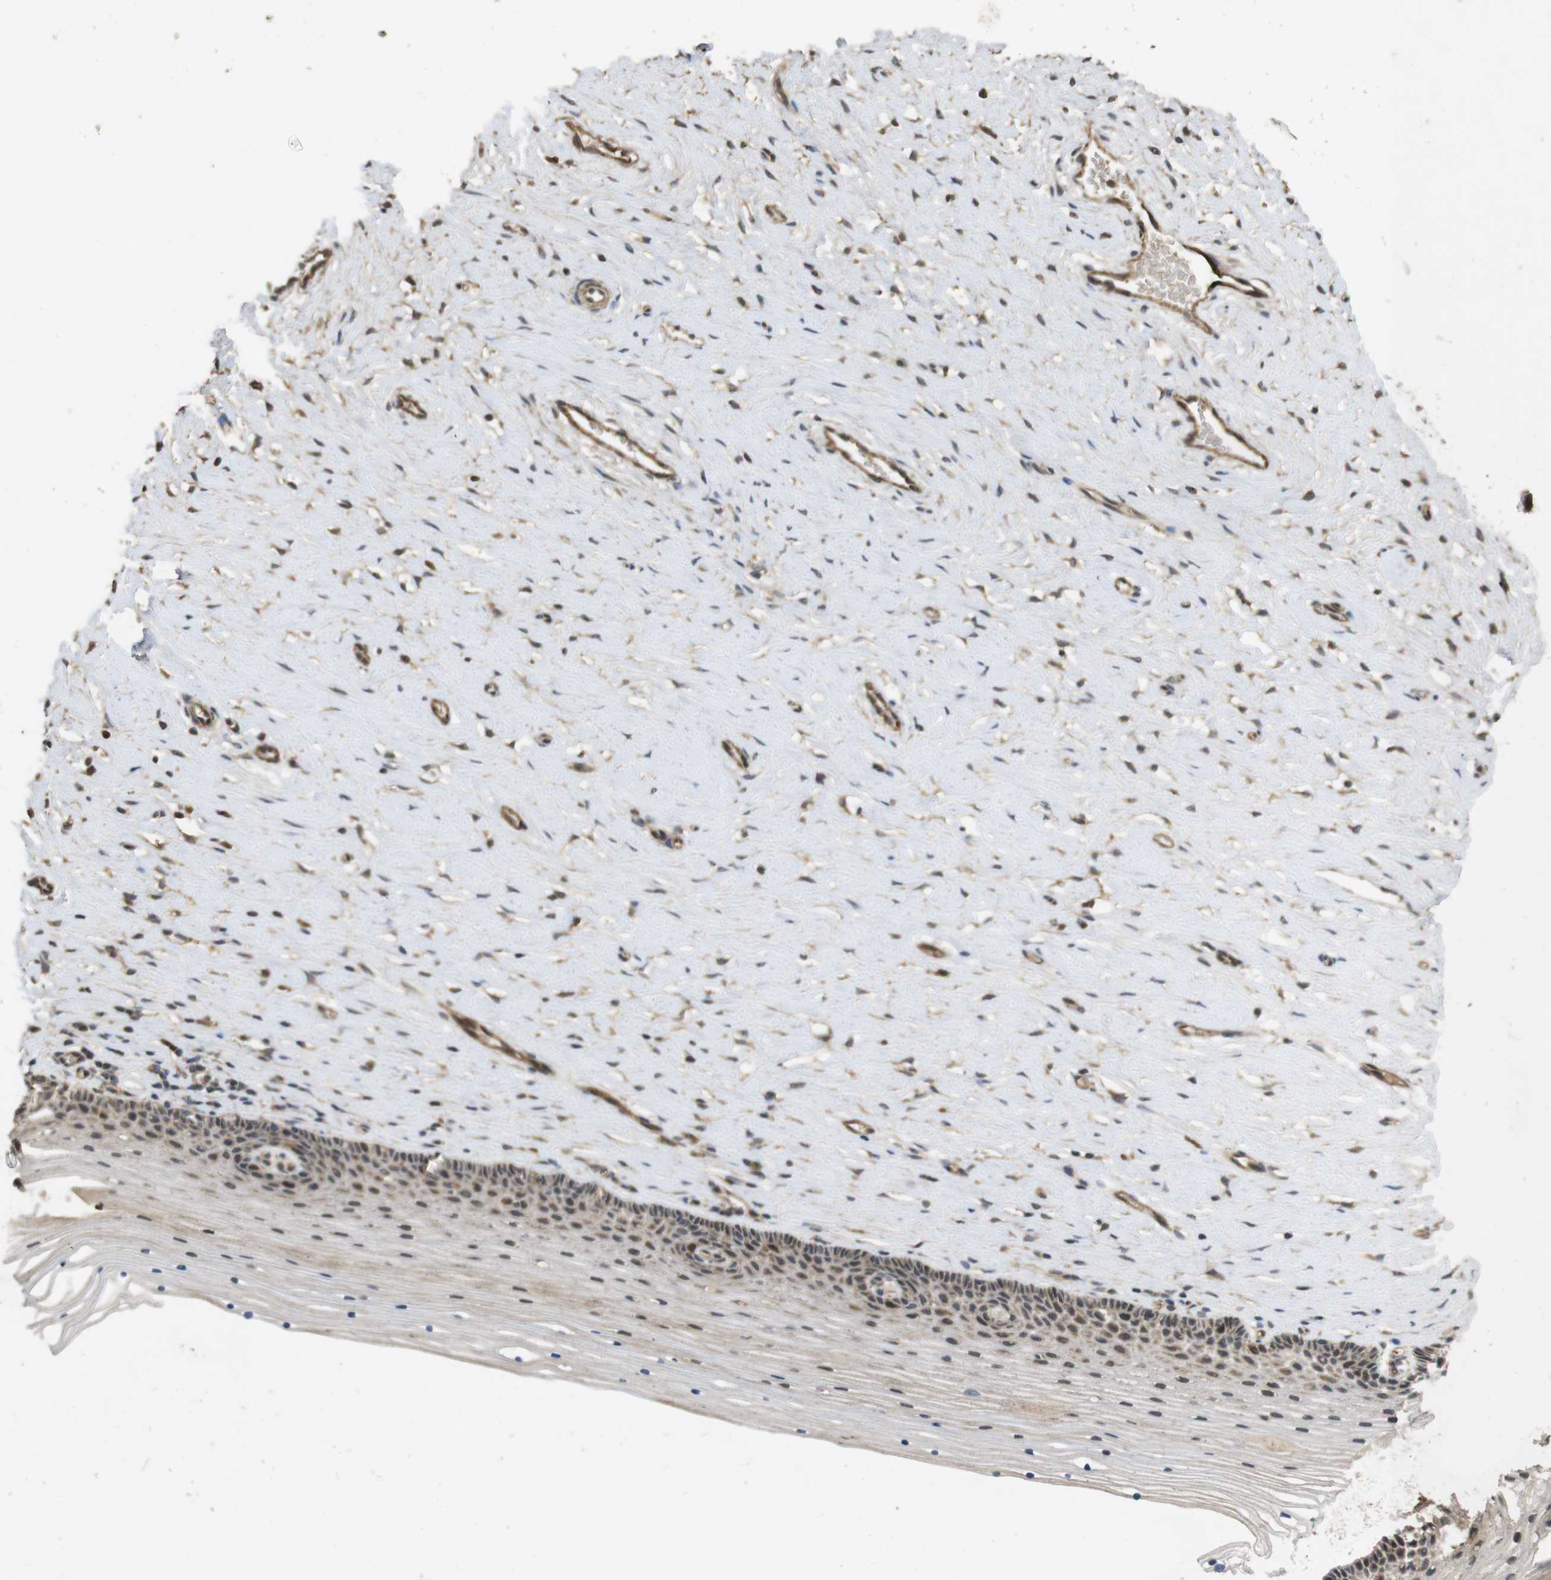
{"staining": {"intensity": "strong", "quantity": ">75%", "location": "cytoplasmic/membranous"}, "tissue": "cervix", "cell_type": "Glandular cells", "image_type": "normal", "snomed": [{"axis": "morphology", "description": "Normal tissue, NOS"}, {"axis": "topography", "description": "Cervix"}], "caption": "An immunohistochemistry image of normal tissue is shown. Protein staining in brown labels strong cytoplasmic/membranous positivity in cervix within glandular cells.", "gene": "PCDHB10", "patient": {"sex": "female", "age": 39}}